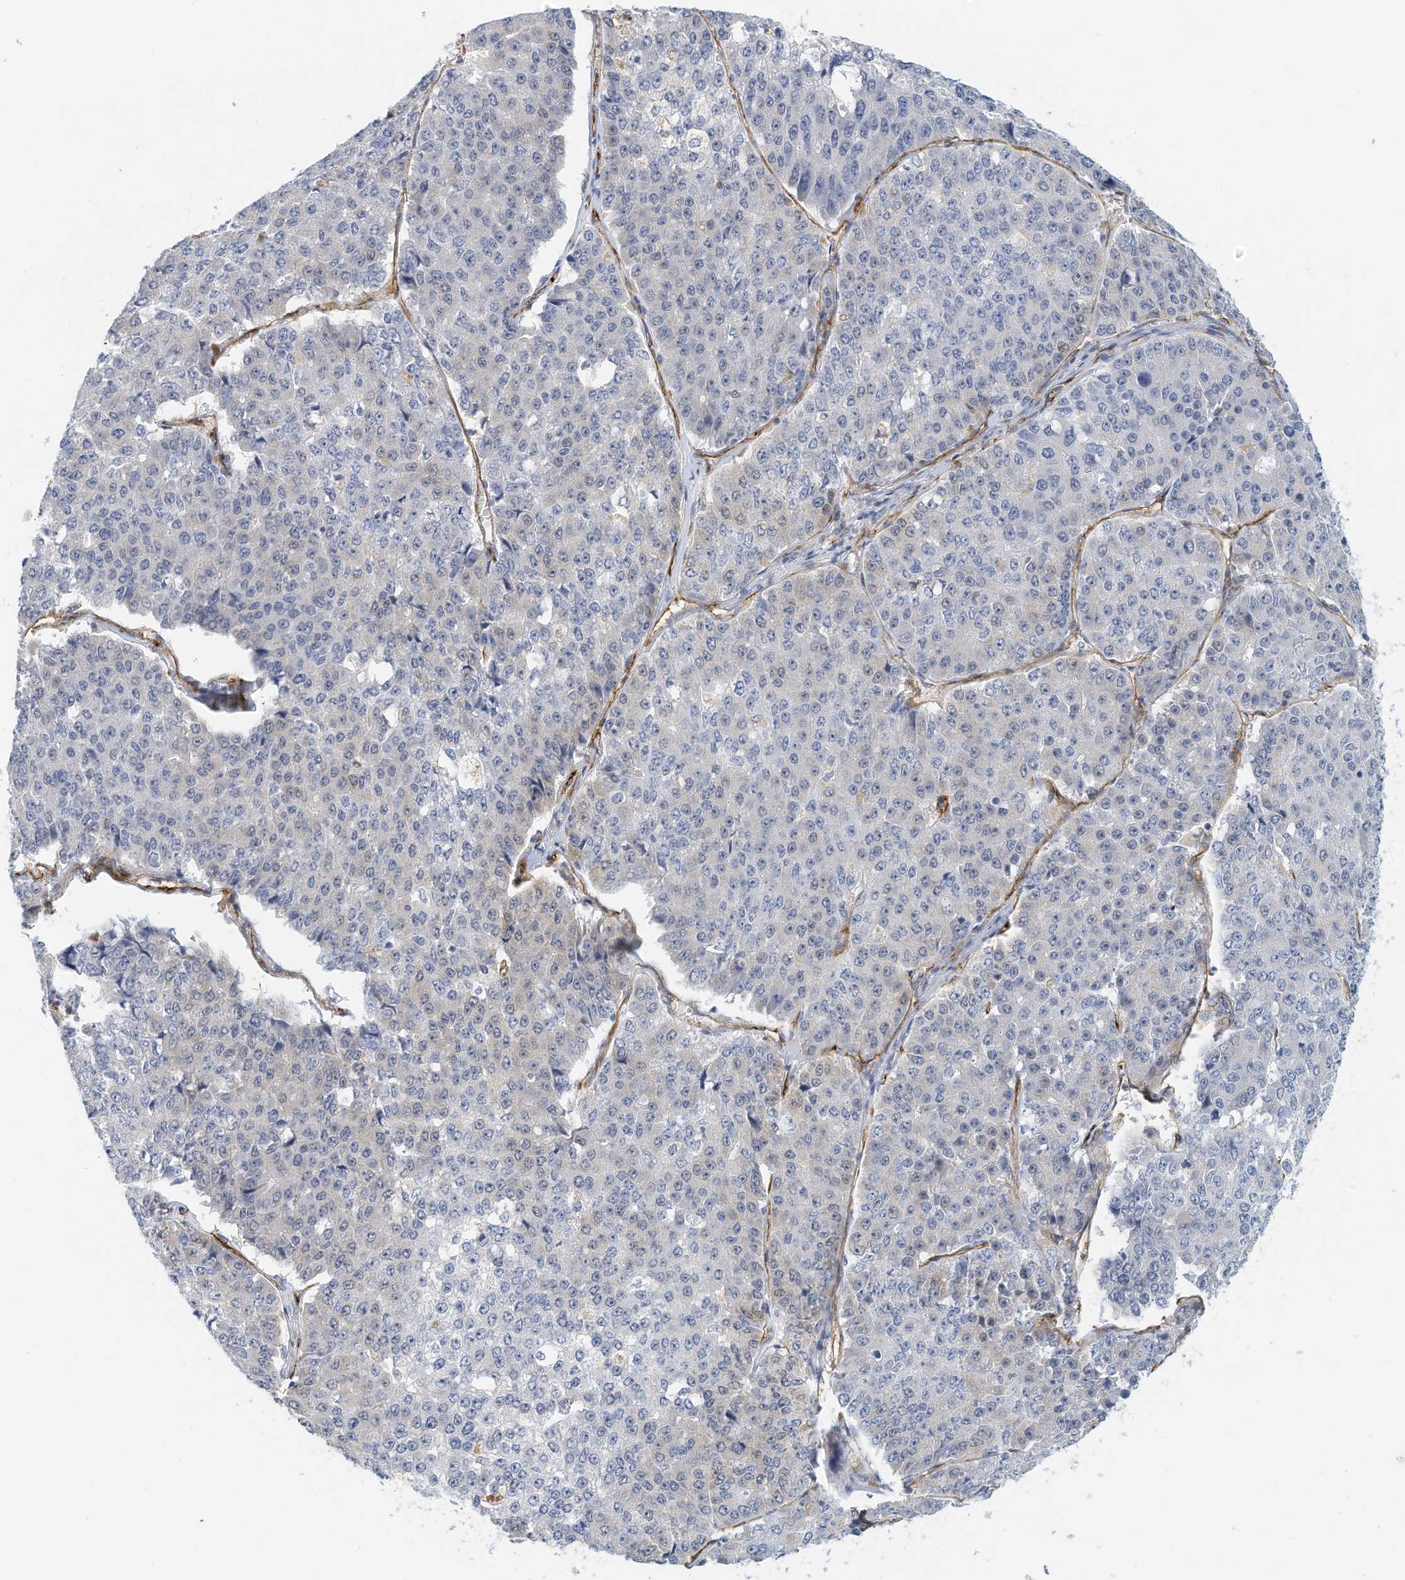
{"staining": {"intensity": "negative", "quantity": "none", "location": "none"}, "tissue": "pancreatic cancer", "cell_type": "Tumor cells", "image_type": "cancer", "snomed": [{"axis": "morphology", "description": "Adenocarcinoma, NOS"}, {"axis": "topography", "description": "Pancreas"}], "caption": "High power microscopy histopathology image of an immunohistochemistry (IHC) histopathology image of pancreatic adenocarcinoma, revealing no significant positivity in tumor cells.", "gene": "ARHGAP28", "patient": {"sex": "male", "age": 50}}